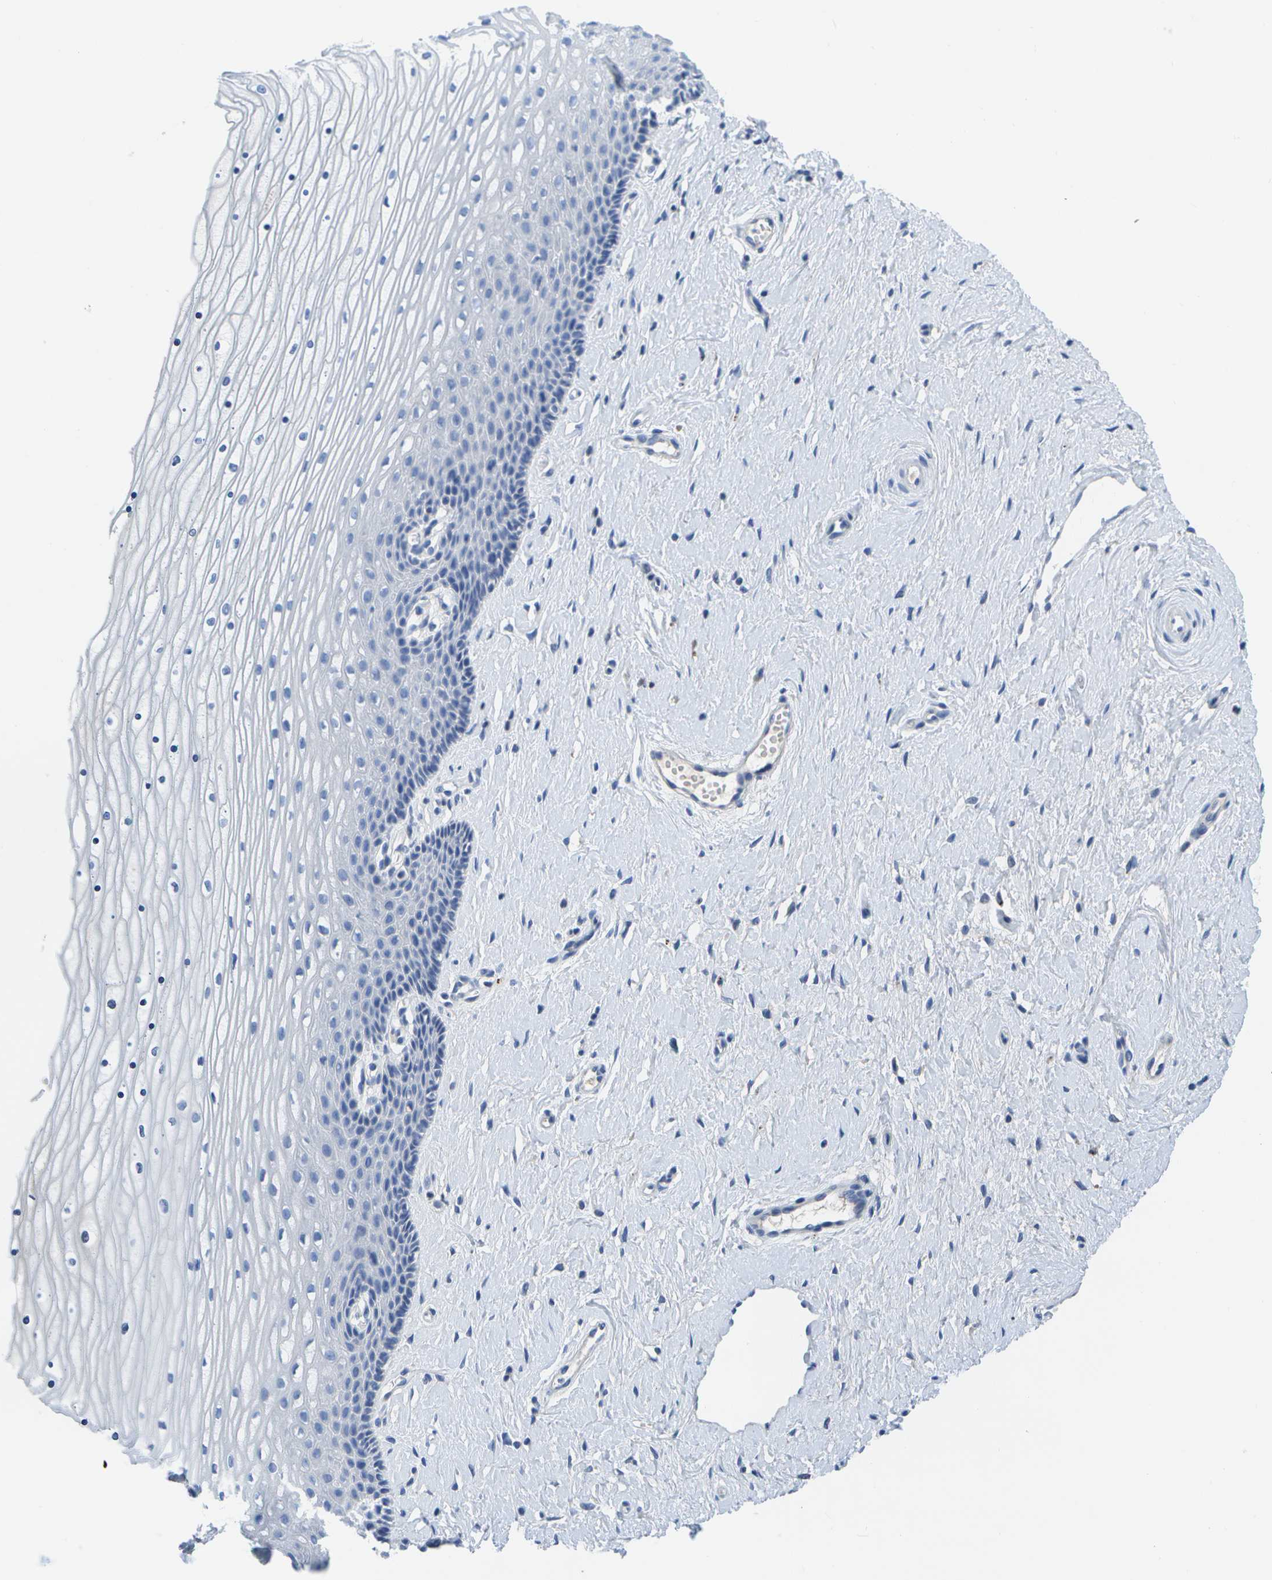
{"staining": {"intensity": "negative", "quantity": "none", "location": "none"}, "tissue": "cervix", "cell_type": "Glandular cells", "image_type": "normal", "snomed": [{"axis": "morphology", "description": "Normal tissue, NOS"}, {"axis": "topography", "description": "Cervix"}], "caption": "Photomicrograph shows no significant protein staining in glandular cells of normal cervix. (Stains: DAB IHC with hematoxylin counter stain, Microscopy: brightfield microscopy at high magnification).", "gene": "MS4A1", "patient": {"sex": "female", "age": 39}}